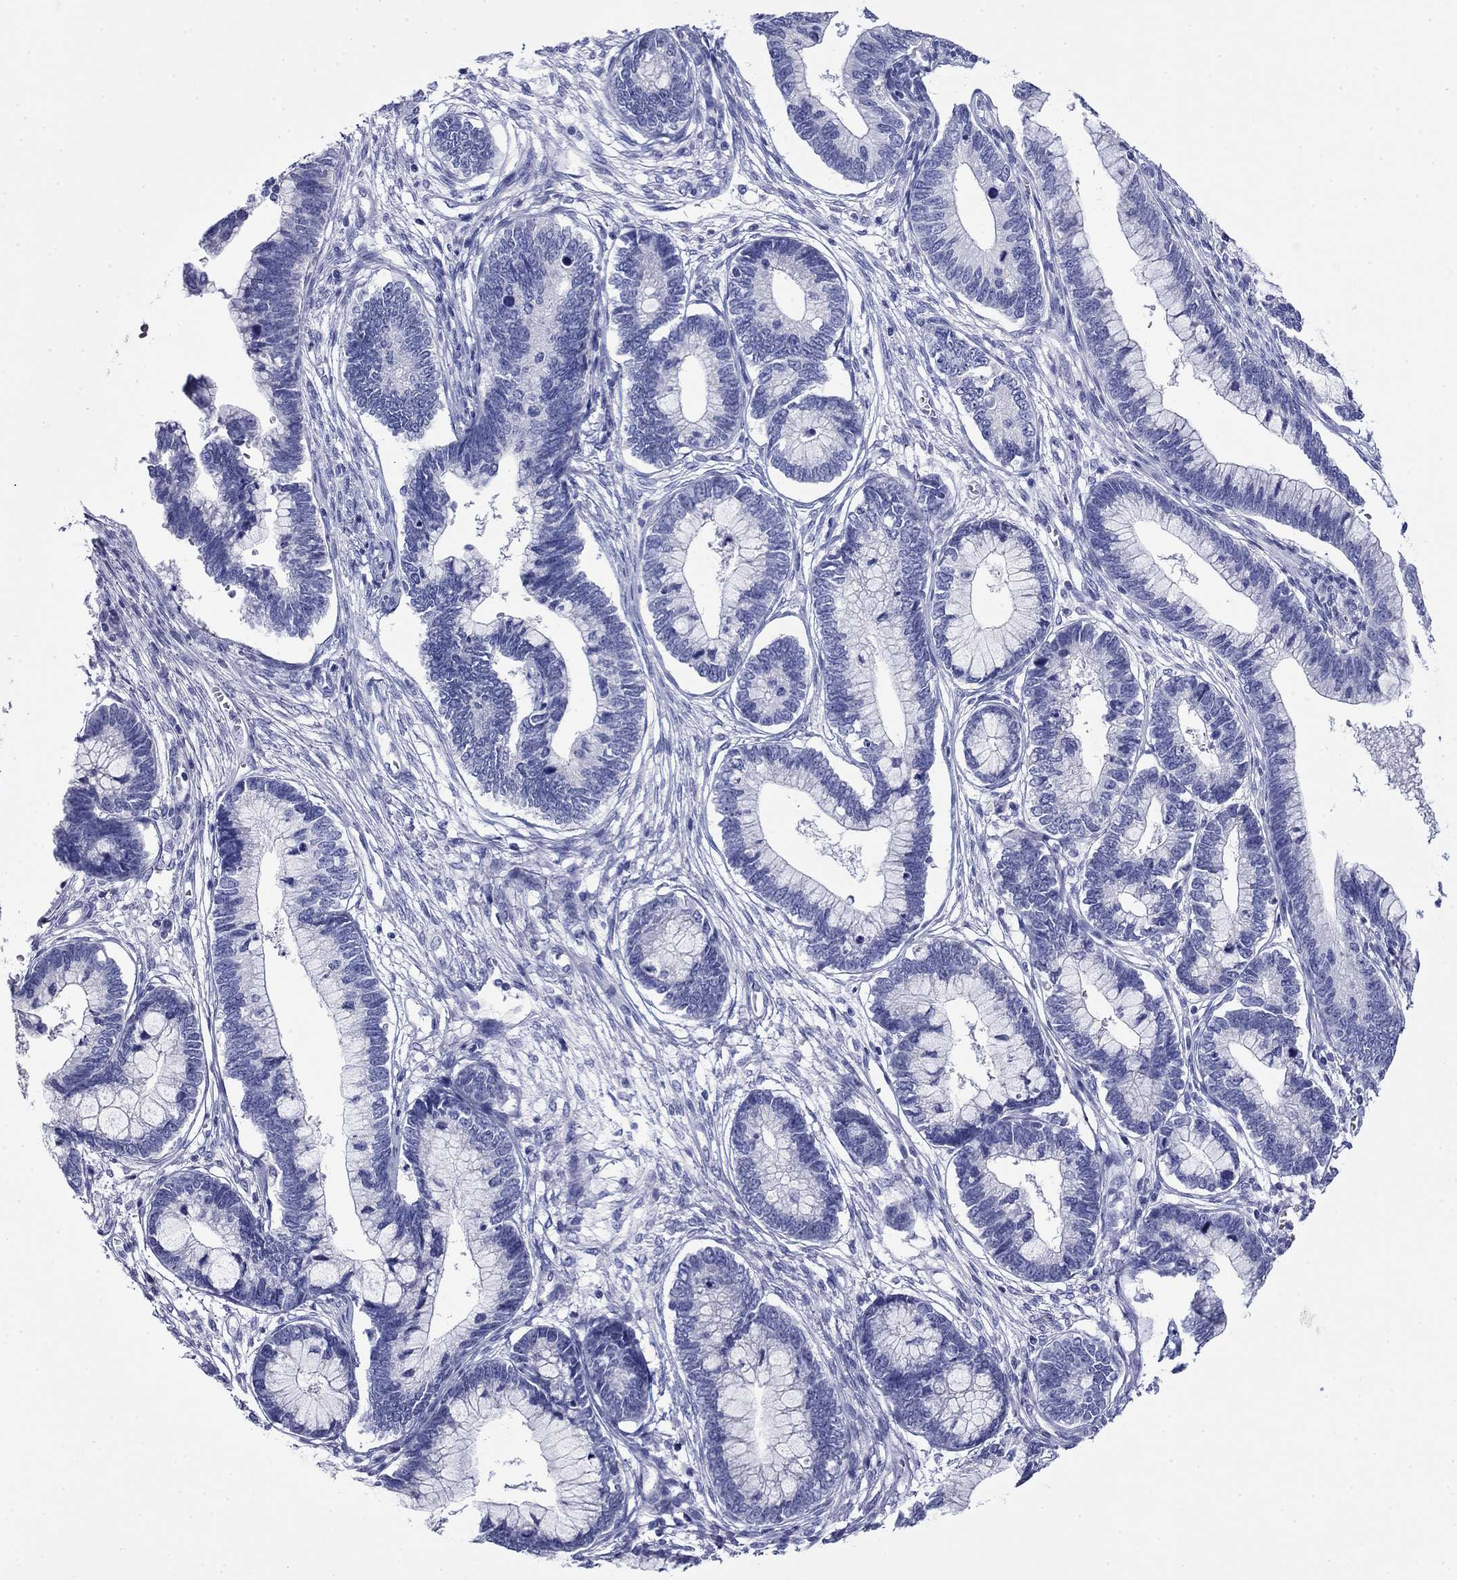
{"staining": {"intensity": "negative", "quantity": "none", "location": "none"}, "tissue": "cervical cancer", "cell_type": "Tumor cells", "image_type": "cancer", "snomed": [{"axis": "morphology", "description": "Adenocarcinoma, NOS"}, {"axis": "topography", "description": "Cervix"}], "caption": "The IHC histopathology image has no significant staining in tumor cells of cervical cancer tissue. The staining is performed using DAB brown chromogen with nuclei counter-stained in using hematoxylin.", "gene": "GIP", "patient": {"sex": "female", "age": 44}}